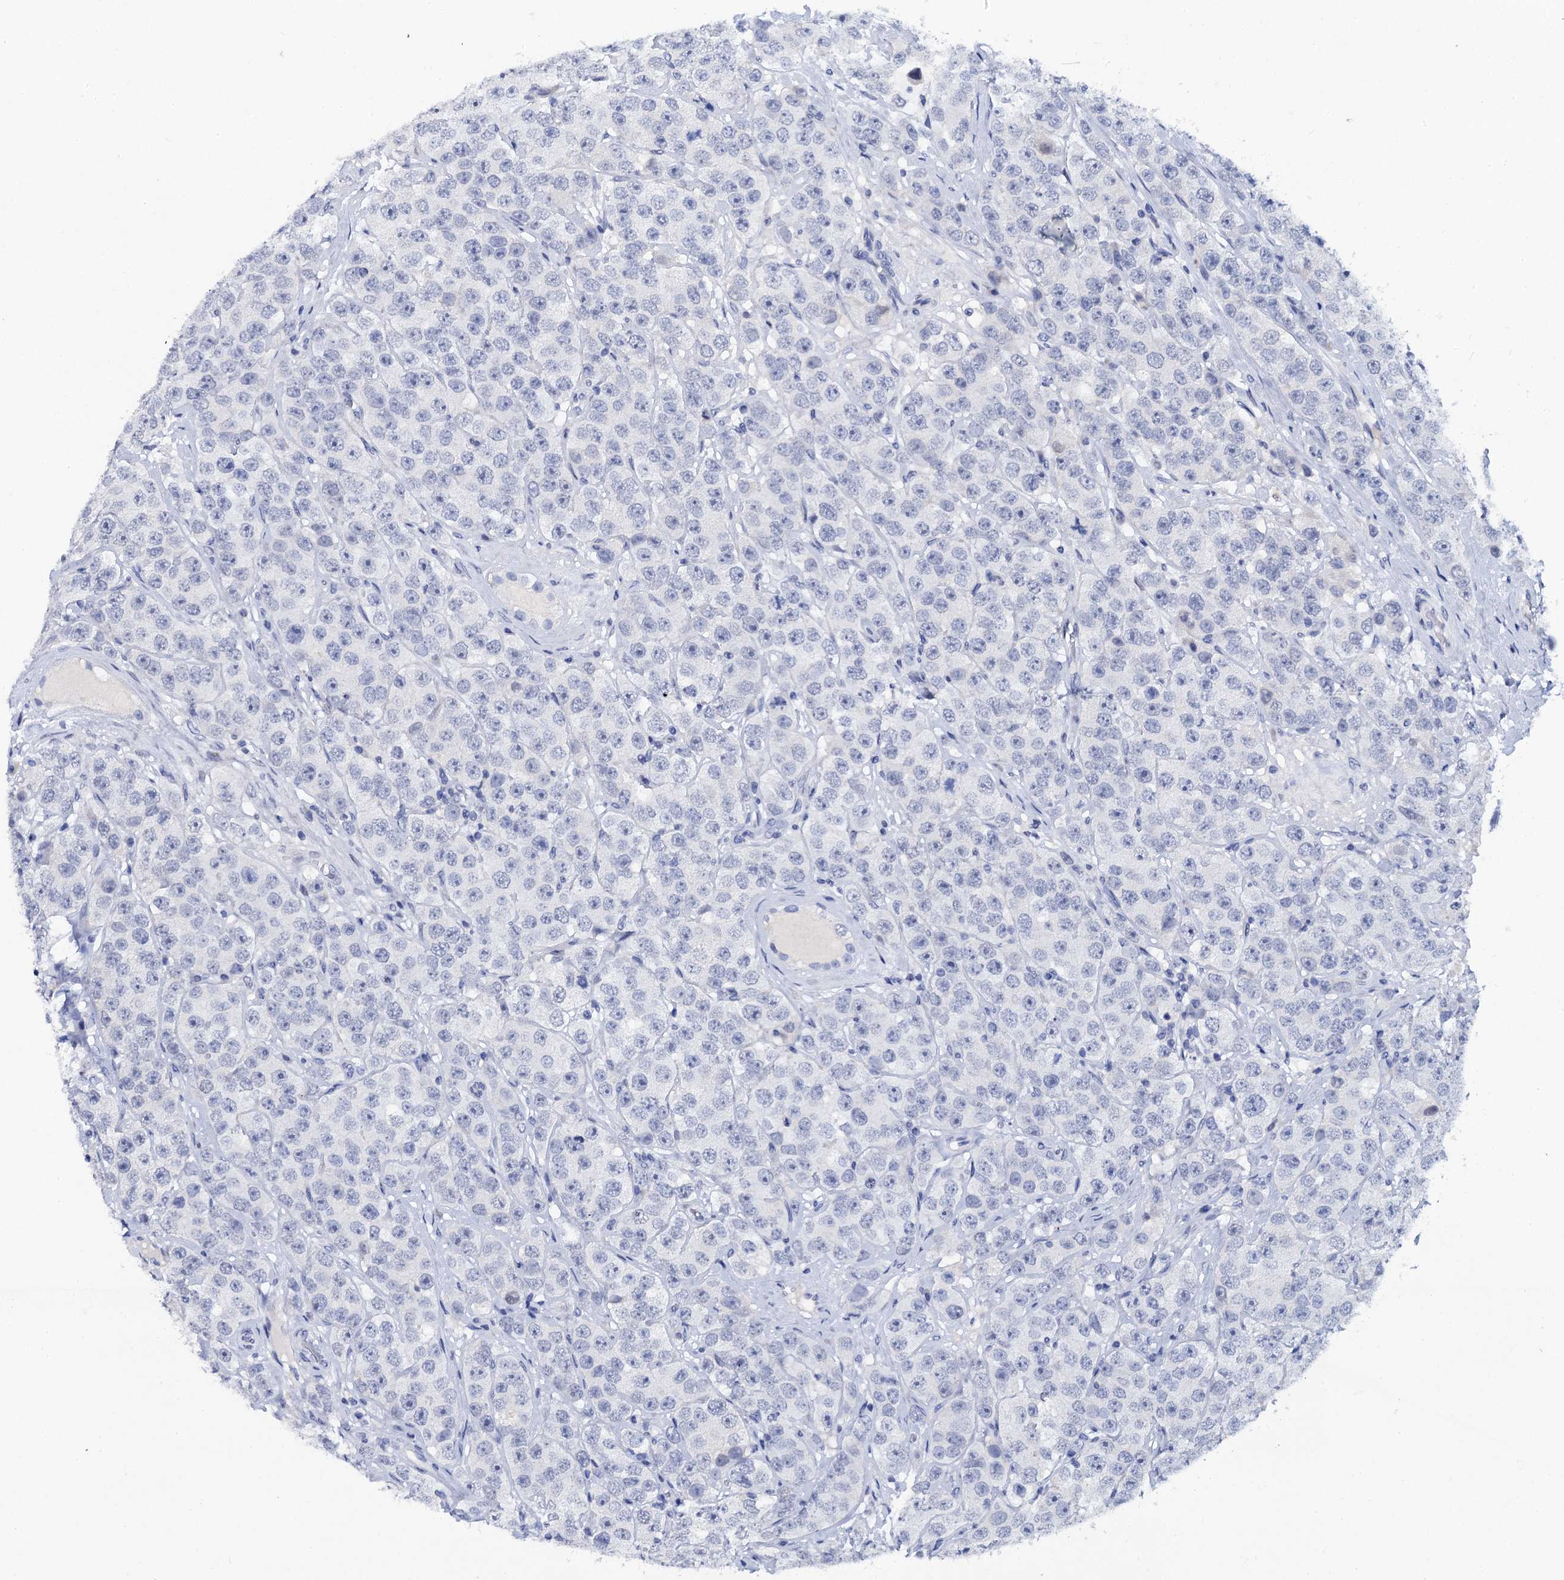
{"staining": {"intensity": "negative", "quantity": "none", "location": "none"}, "tissue": "testis cancer", "cell_type": "Tumor cells", "image_type": "cancer", "snomed": [{"axis": "morphology", "description": "Seminoma, NOS"}, {"axis": "topography", "description": "Testis"}], "caption": "Immunohistochemical staining of testis seminoma reveals no significant positivity in tumor cells.", "gene": "LYPD3", "patient": {"sex": "male", "age": 28}}